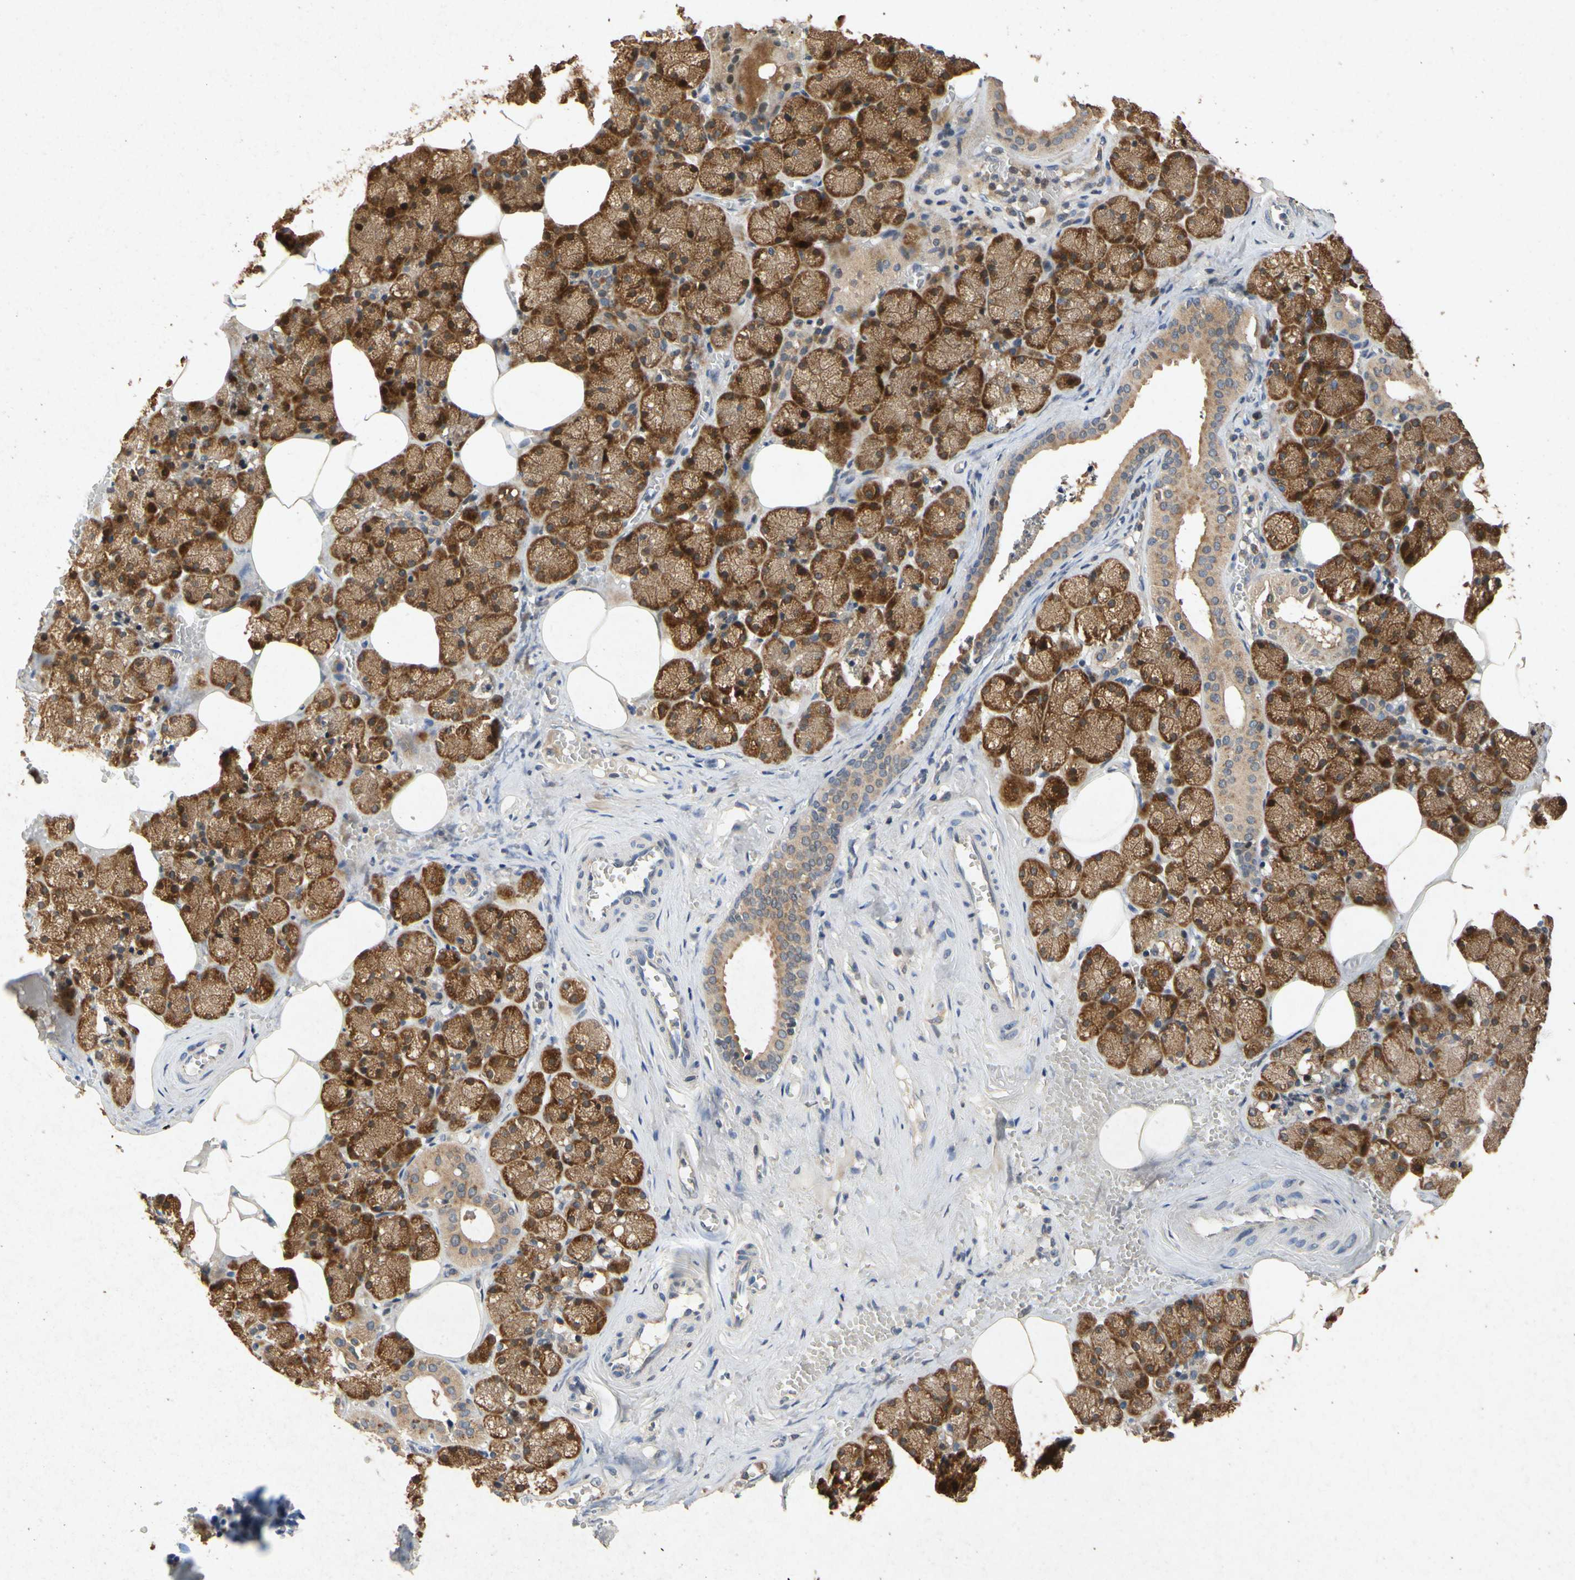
{"staining": {"intensity": "strong", "quantity": ">75%", "location": "cytoplasmic/membranous"}, "tissue": "salivary gland", "cell_type": "Glandular cells", "image_type": "normal", "snomed": [{"axis": "morphology", "description": "Normal tissue, NOS"}, {"axis": "topography", "description": "Salivary gland"}], "caption": "A brown stain labels strong cytoplasmic/membranous positivity of a protein in glandular cells of normal human salivary gland. (IHC, brightfield microscopy, high magnification).", "gene": "RPS6KA1", "patient": {"sex": "male", "age": 62}}